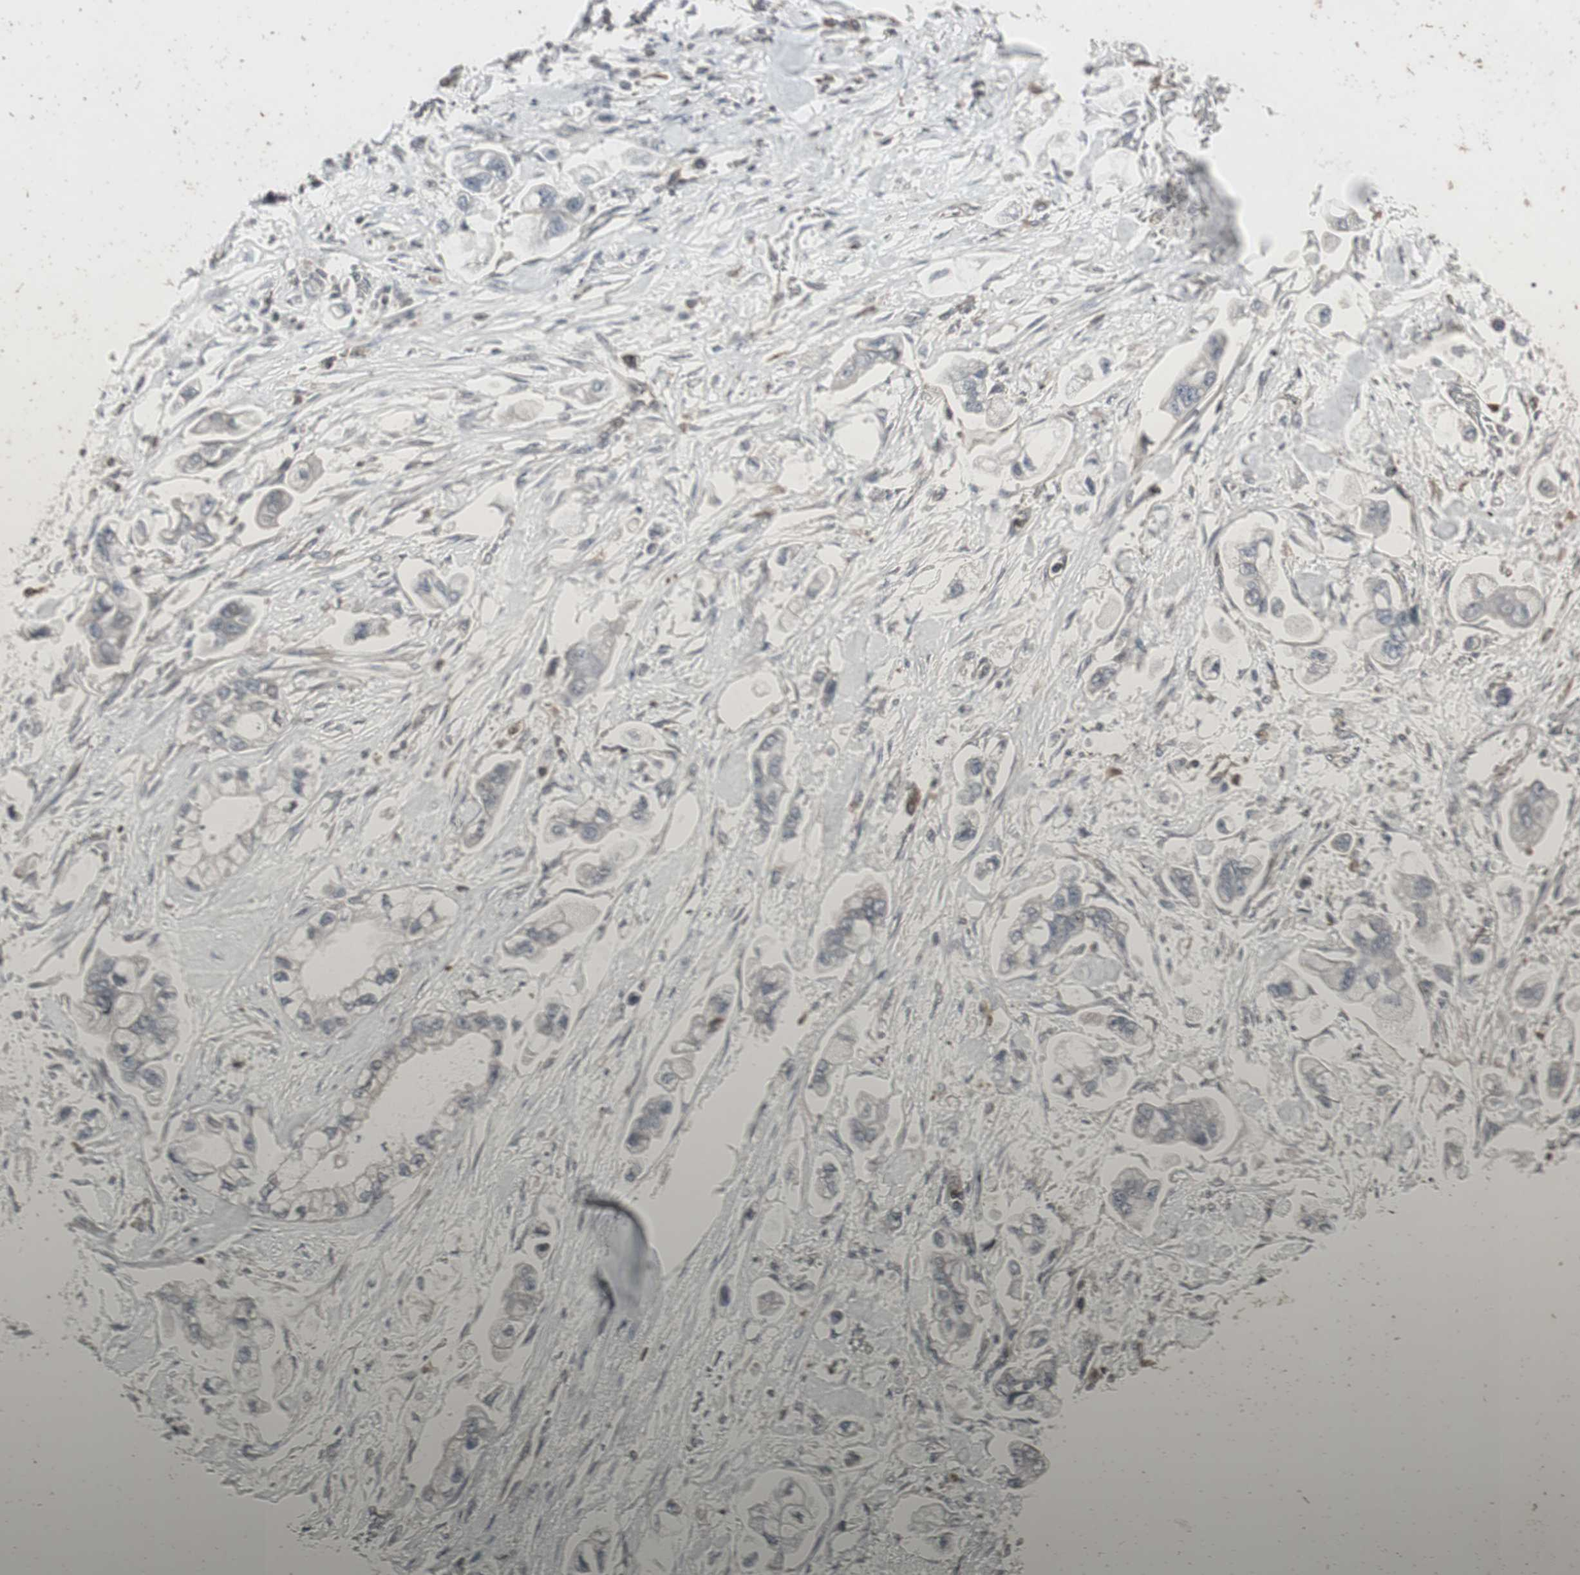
{"staining": {"intensity": "negative", "quantity": "none", "location": "none"}, "tissue": "stomach cancer", "cell_type": "Tumor cells", "image_type": "cancer", "snomed": [{"axis": "morphology", "description": "Adenocarcinoma, NOS"}, {"axis": "topography", "description": "Stomach"}], "caption": "Histopathology image shows no significant protein staining in tumor cells of stomach cancer.", "gene": "ARHGEF1", "patient": {"sex": "male", "age": 62}}